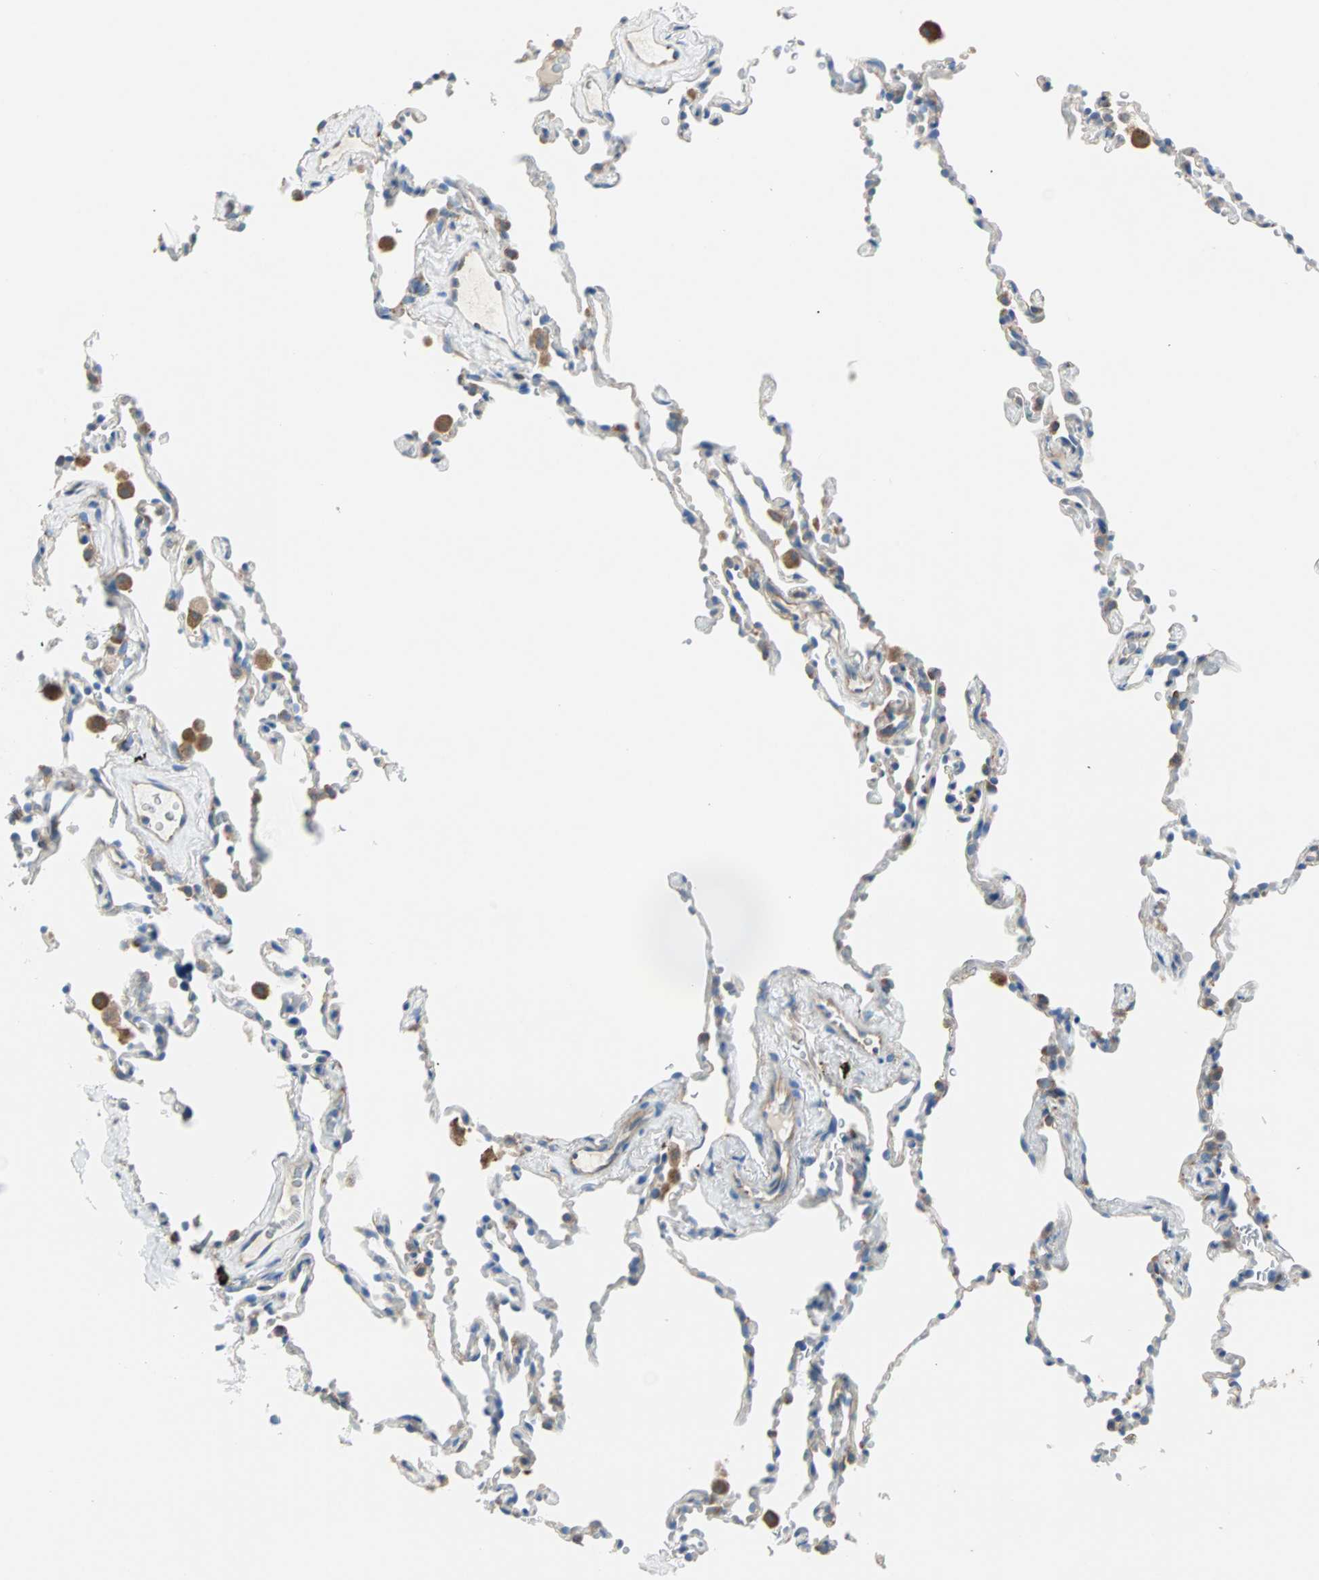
{"staining": {"intensity": "weak", "quantity": "25%-75%", "location": "cytoplasmic/membranous"}, "tissue": "lung", "cell_type": "Alveolar cells", "image_type": "normal", "snomed": [{"axis": "morphology", "description": "Normal tissue, NOS"}, {"axis": "morphology", "description": "Soft tissue tumor metastatic"}, {"axis": "topography", "description": "Lung"}], "caption": "Protein positivity by immunohistochemistry shows weak cytoplasmic/membranous staining in approximately 25%-75% of alveolar cells in benign lung.", "gene": "PLCXD1", "patient": {"sex": "male", "age": 59}}